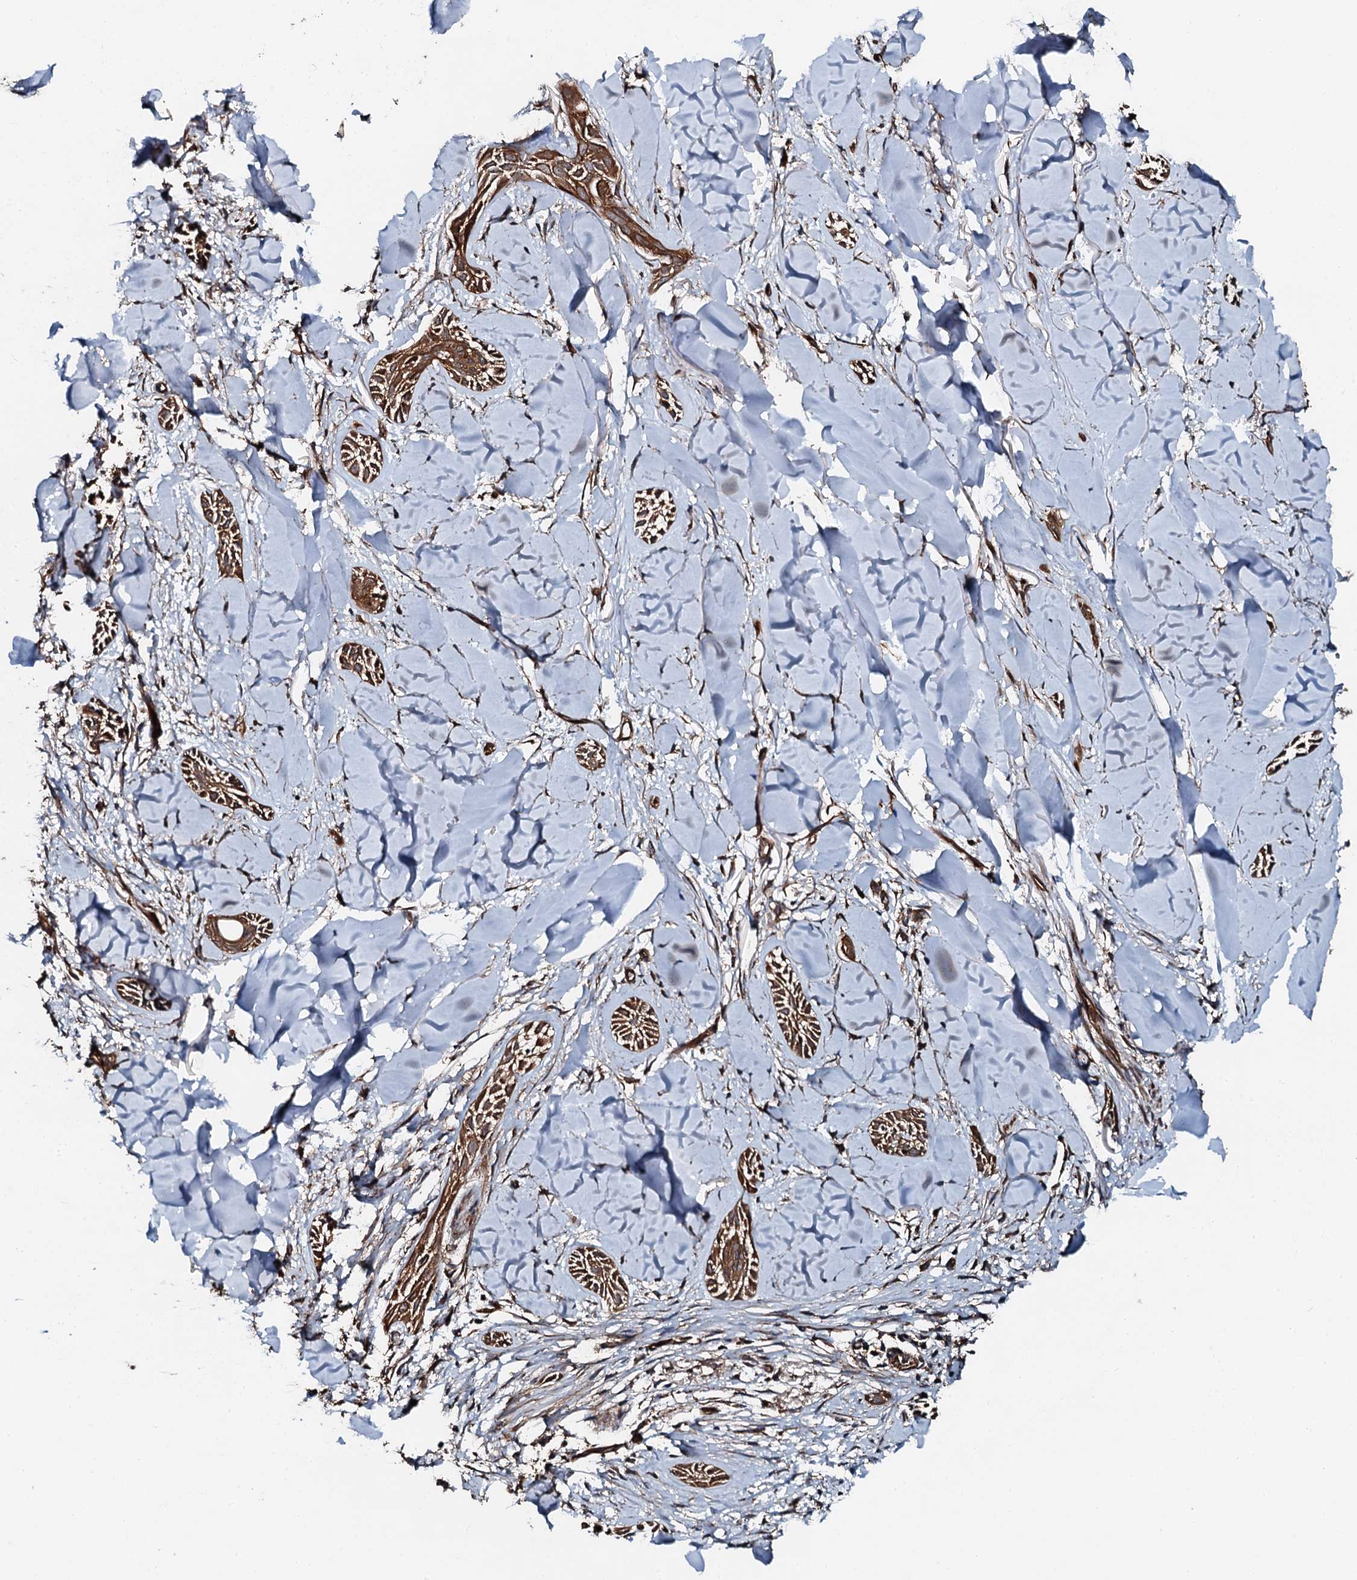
{"staining": {"intensity": "strong", "quantity": ">75%", "location": "cytoplasmic/membranous"}, "tissue": "skin cancer", "cell_type": "Tumor cells", "image_type": "cancer", "snomed": [{"axis": "morphology", "description": "Basal cell carcinoma"}, {"axis": "topography", "description": "Skin"}], "caption": "A histopathology image of human skin cancer (basal cell carcinoma) stained for a protein shows strong cytoplasmic/membranous brown staining in tumor cells.", "gene": "FLYWCH1", "patient": {"sex": "female", "age": 59}}